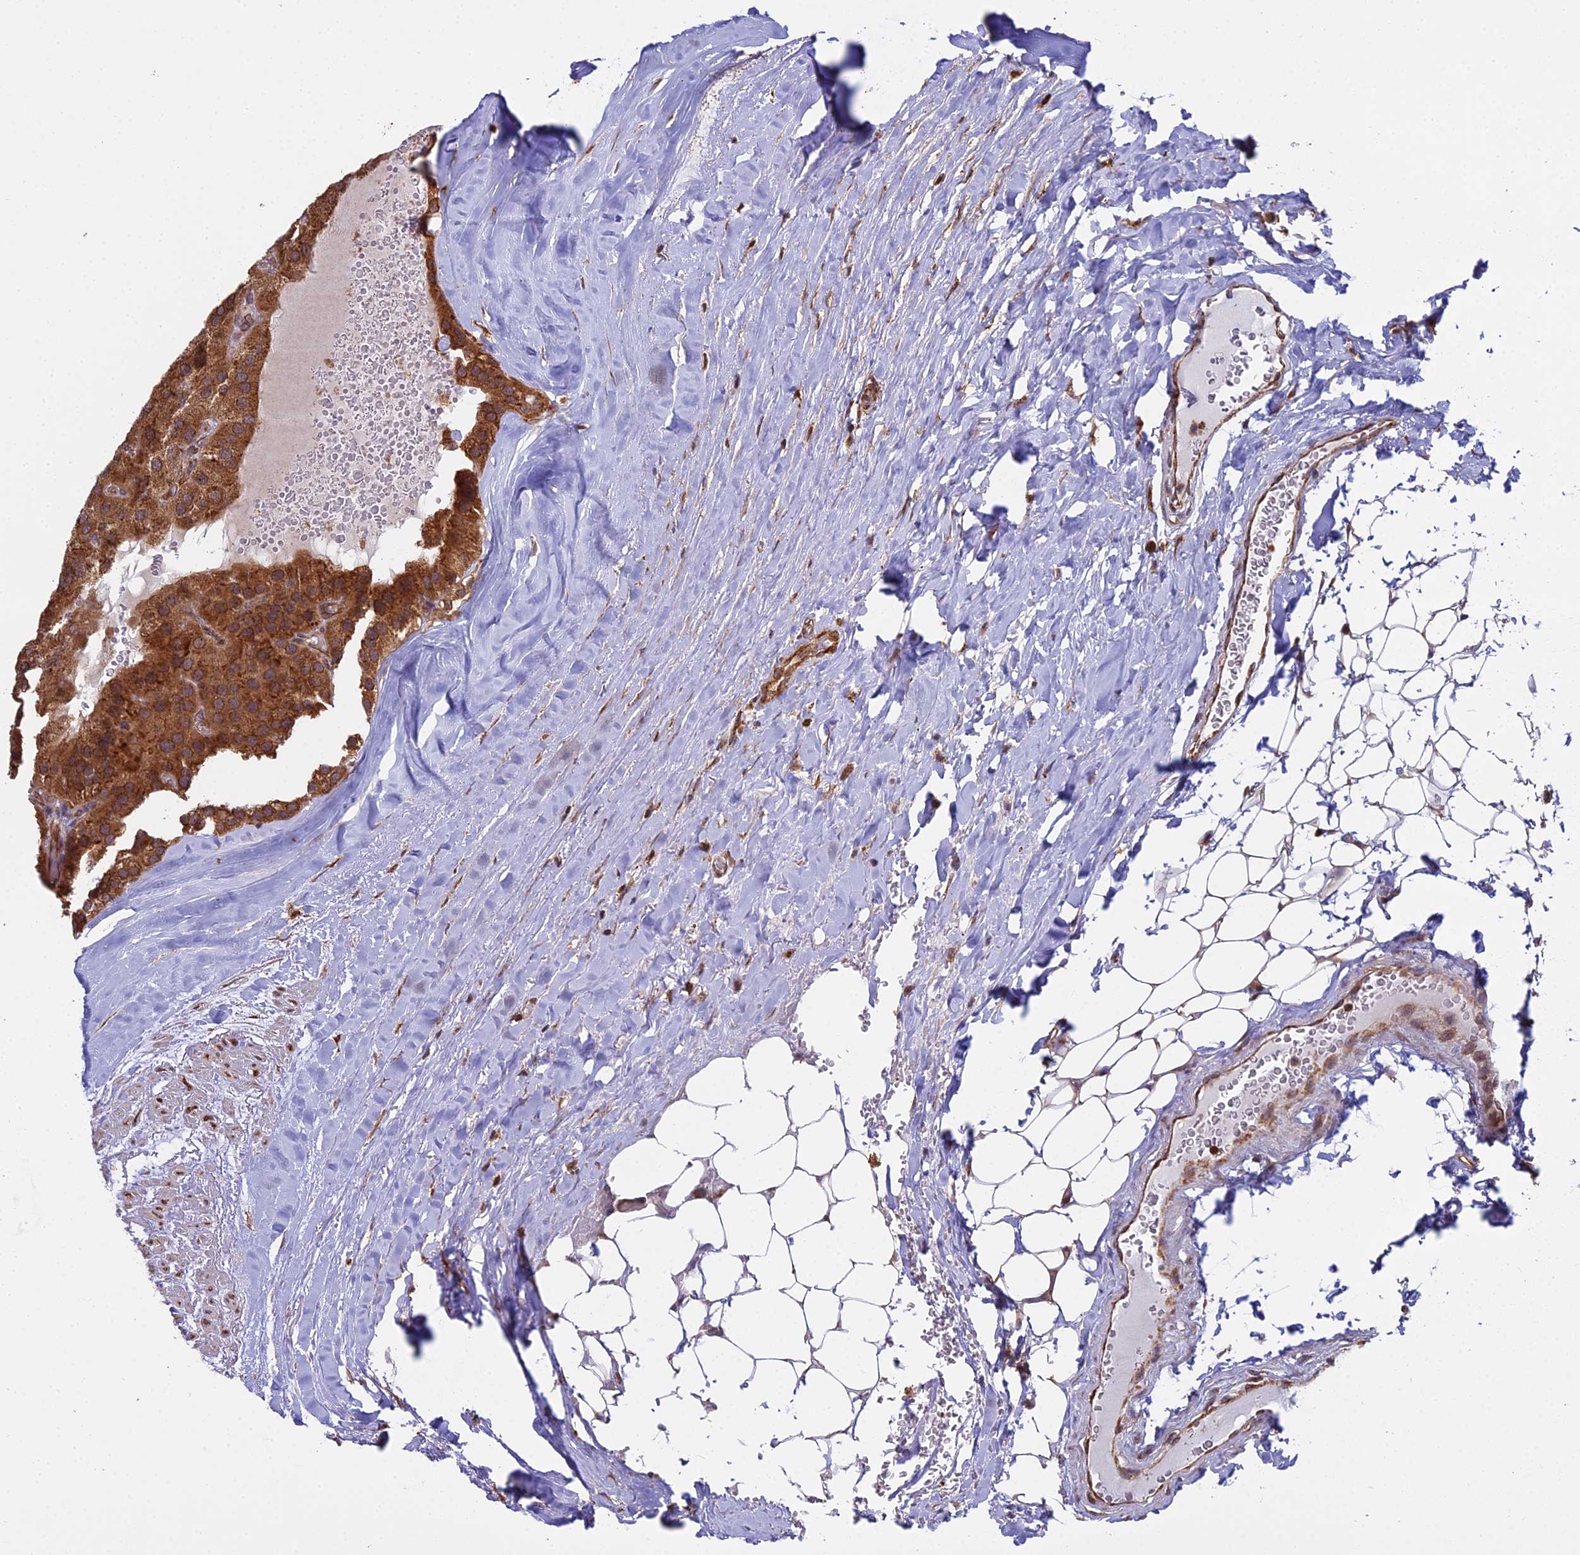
{"staining": {"intensity": "strong", "quantity": ">75%", "location": "cytoplasmic/membranous"}, "tissue": "parathyroid gland", "cell_type": "Glandular cells", "image_type": "normal", "snomed": [{"axis": "morphology", "description": "Normal tissue, NOS"}, {"axis": "morphology", "description": "Adenoma, NOS"}, {"axis": "topography", "description": "Parathyroid gland"}], "caption": "Immunohistochemistry micrograph of benign parathyroid gland stained for a protein (brown), which exhibits high levels of strong cytoplasmic/membranous positivity in approximately >75% of glandular cells.", "gene": "RPL26", "patient": {"sex": "female", "age": 86}}